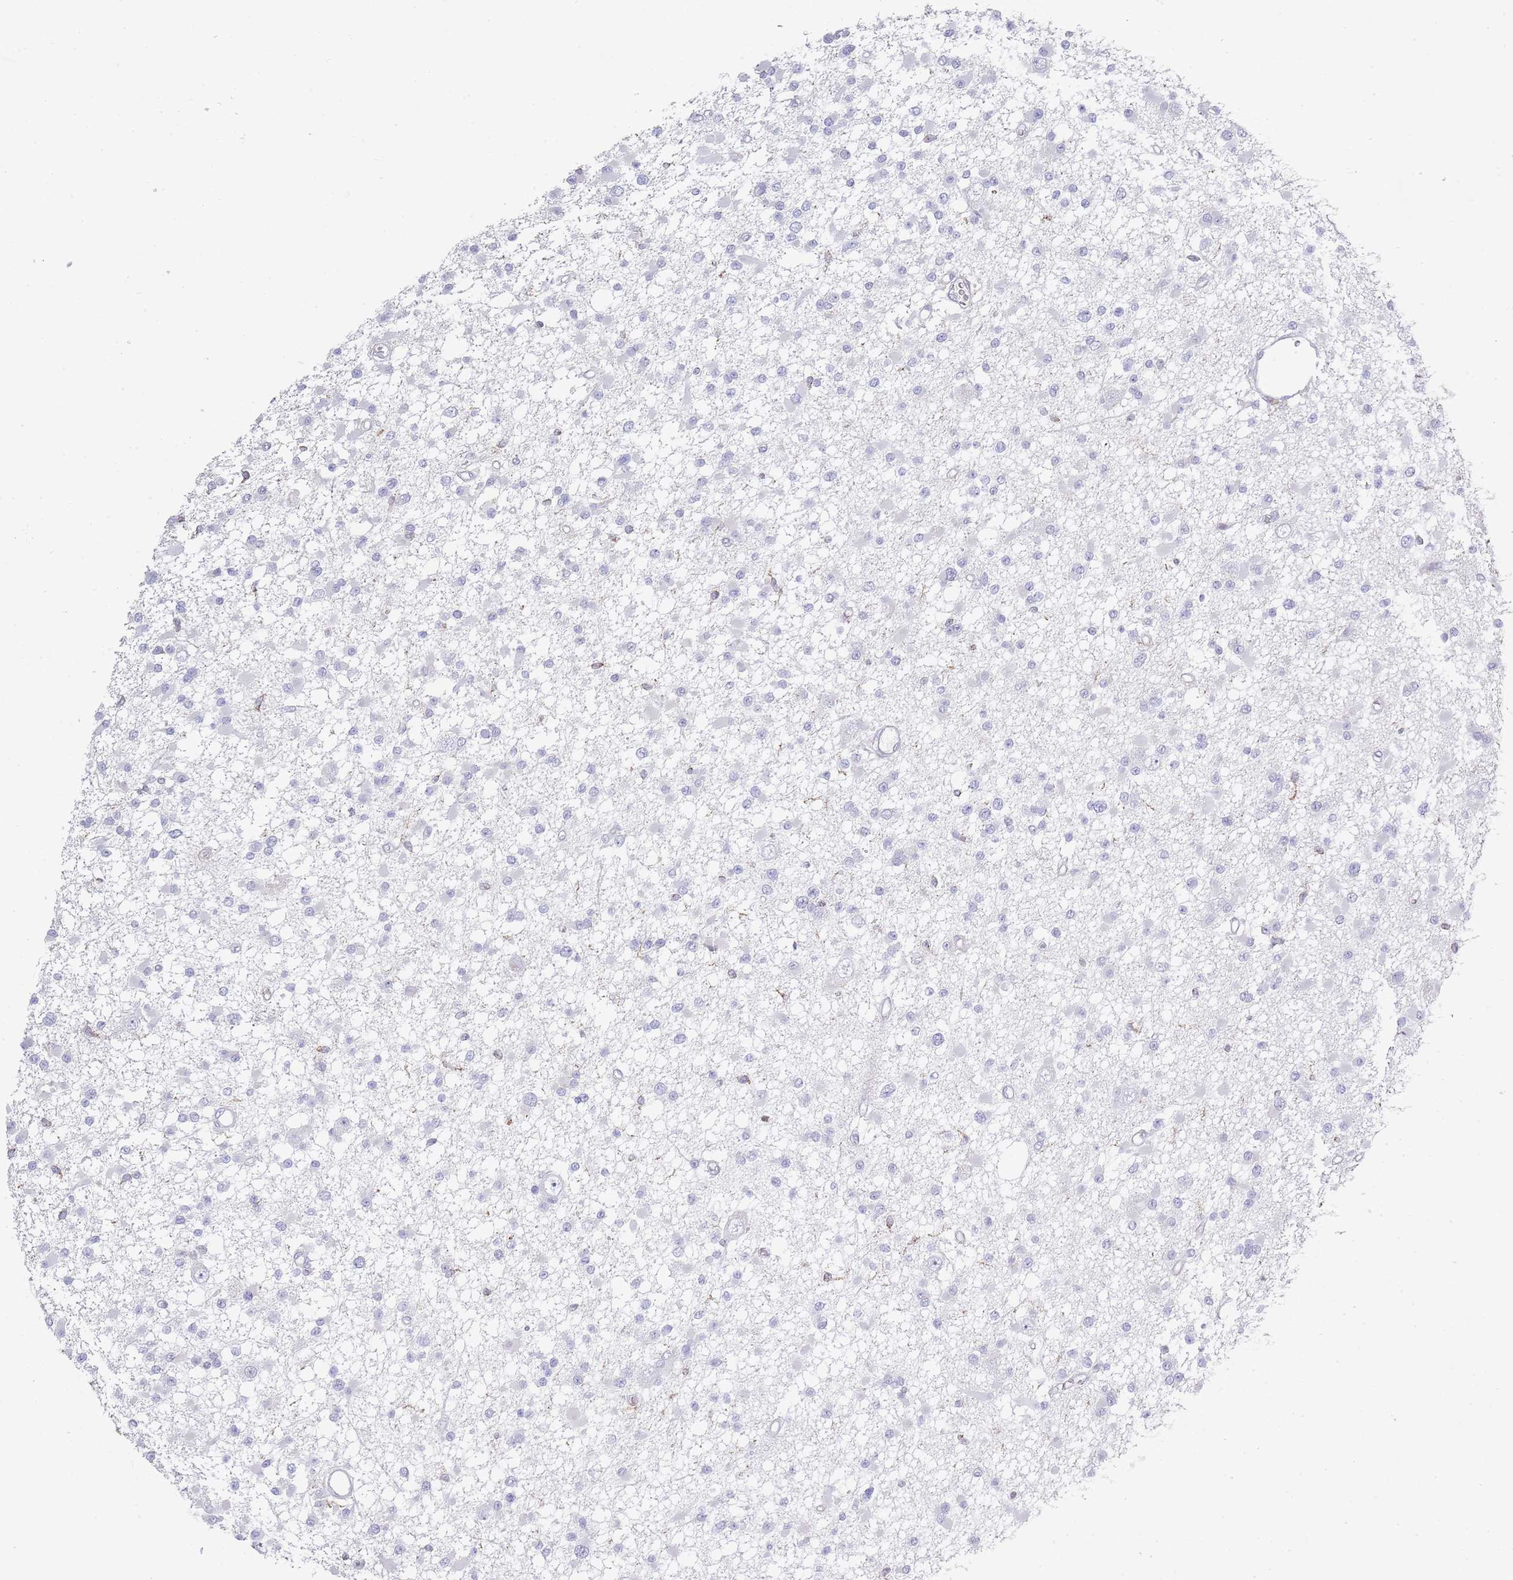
{"staining": {"intensity": "negative", "quantity": "none", "location": "none"}, "tissue": "glioma", "cell_type": "Tumor cells", "image_type": "cancer", "snomed": [{"axis": "morphology", "description": "Glioma, malignant, Low grade"}, {"axis": "topography", "description": "Brain"}], "caption": "This photomicrograph is of malignant glioma (low-grade) stained with immunohistochemistry to label a protein in brown with the nuclei are counter-stained blue. There is no expression in tumor cells. (Stains: DAB immunohistochemistry (IHC) with hematoxylin counter stain, Microscopy: brightfield microscopy at high magnification).", "gene": "LPXN", "patient": {"sex": "female", "age": 22}}